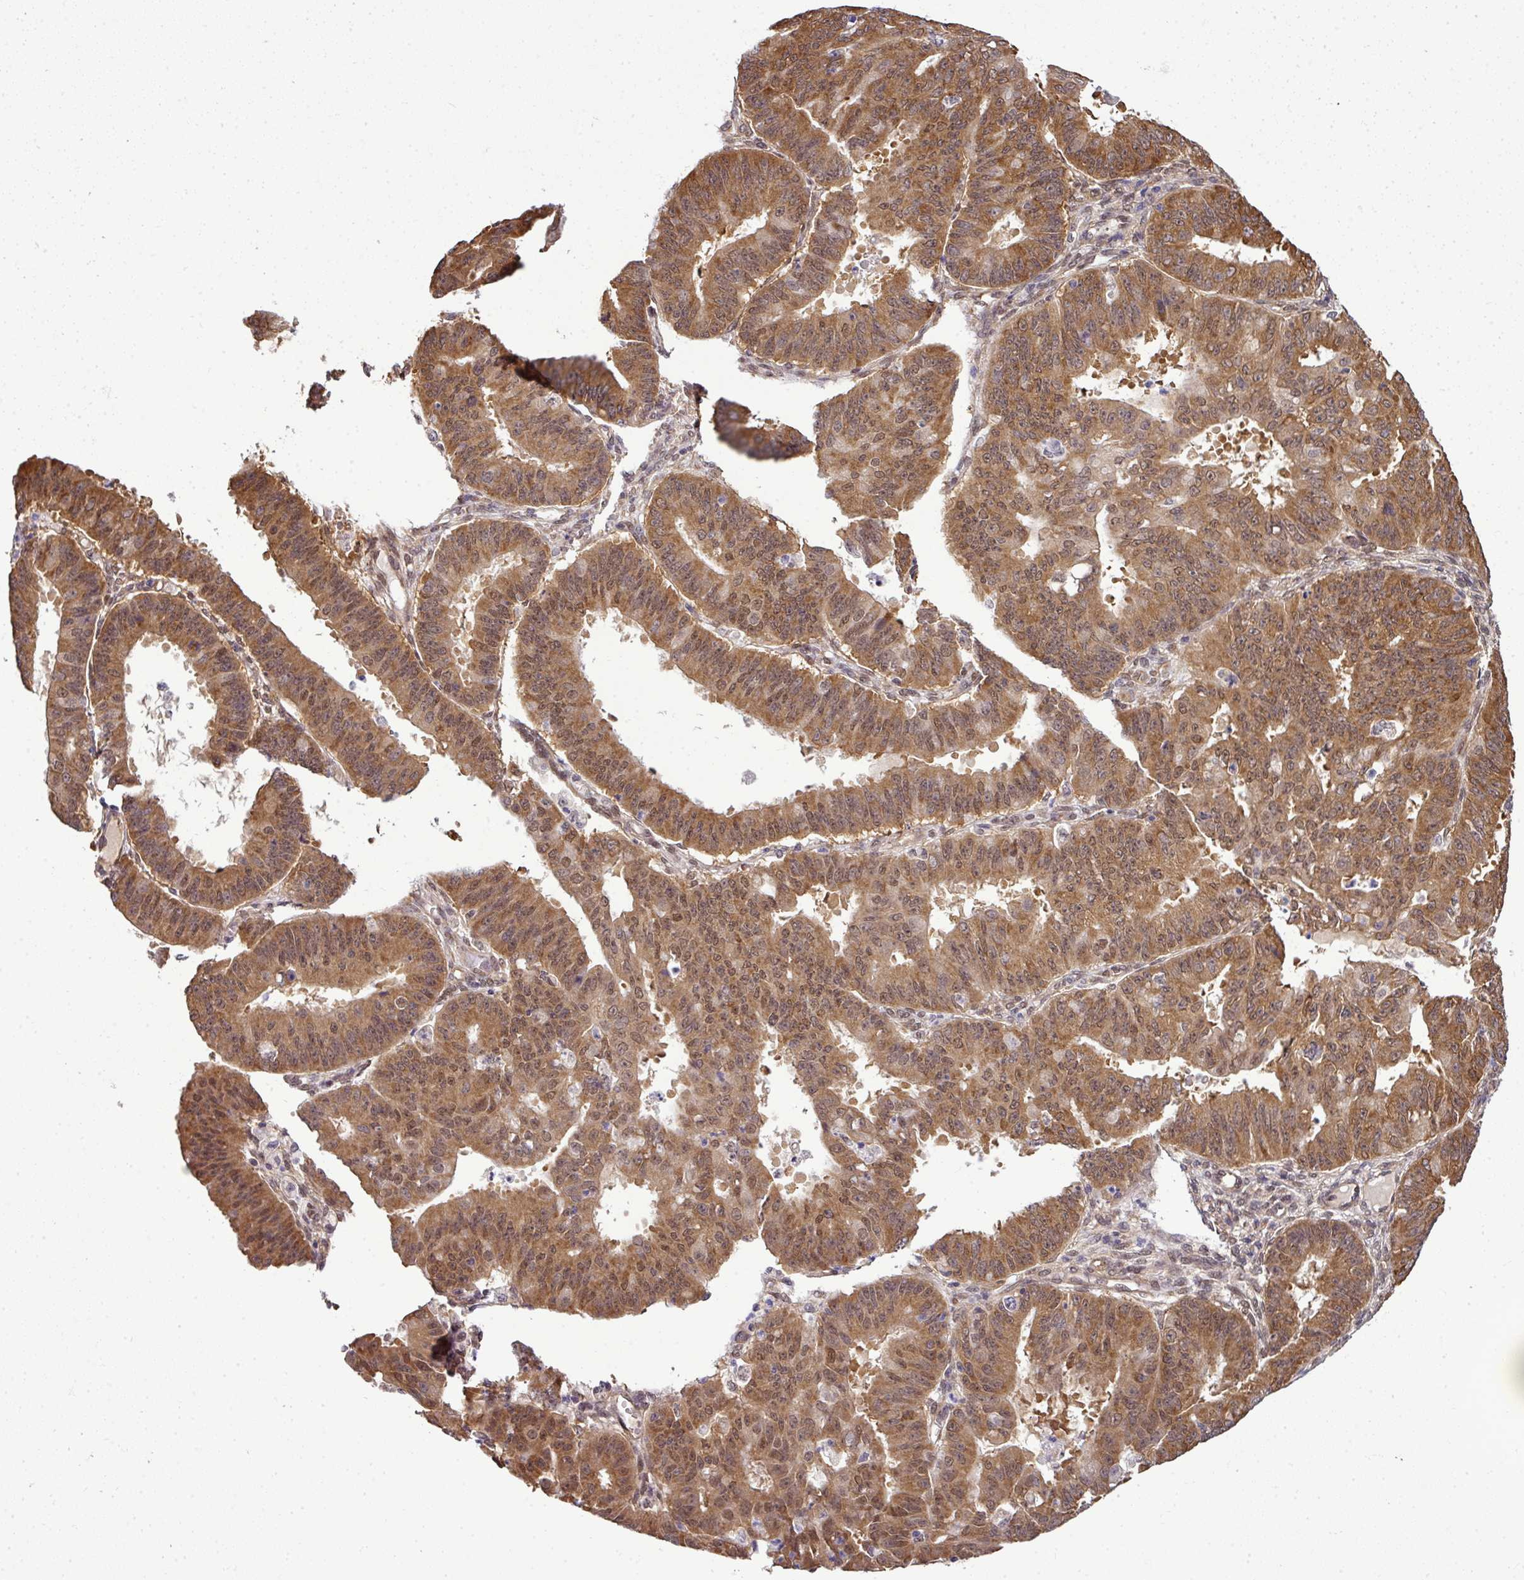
{"staining": {"intensity": "strong", "quantity": ">75%", "location": "cytoplasmic/membranous,nuclear"}, "tissue": "ovarian cancer", "cell_type": "Tumor cells", "image_type": "cancer", "snomed": [{"axis": "morphology", "description": "Carcinoma, endometroid"}, {"axis": "topography", "description": "Appendix"}, {"axis": "topography", "description": "Ovary"}], "caption": "Ovarian cancer stained with DAB (3,3'-diaminobenzidine) immunohistochemistry reveals high levels of strong cytoplasmic/membranous and nuclear expression in about >75% of tumor cells.", "gene": "RBM4B", "patient": {"sex": "female", "age": 42}}